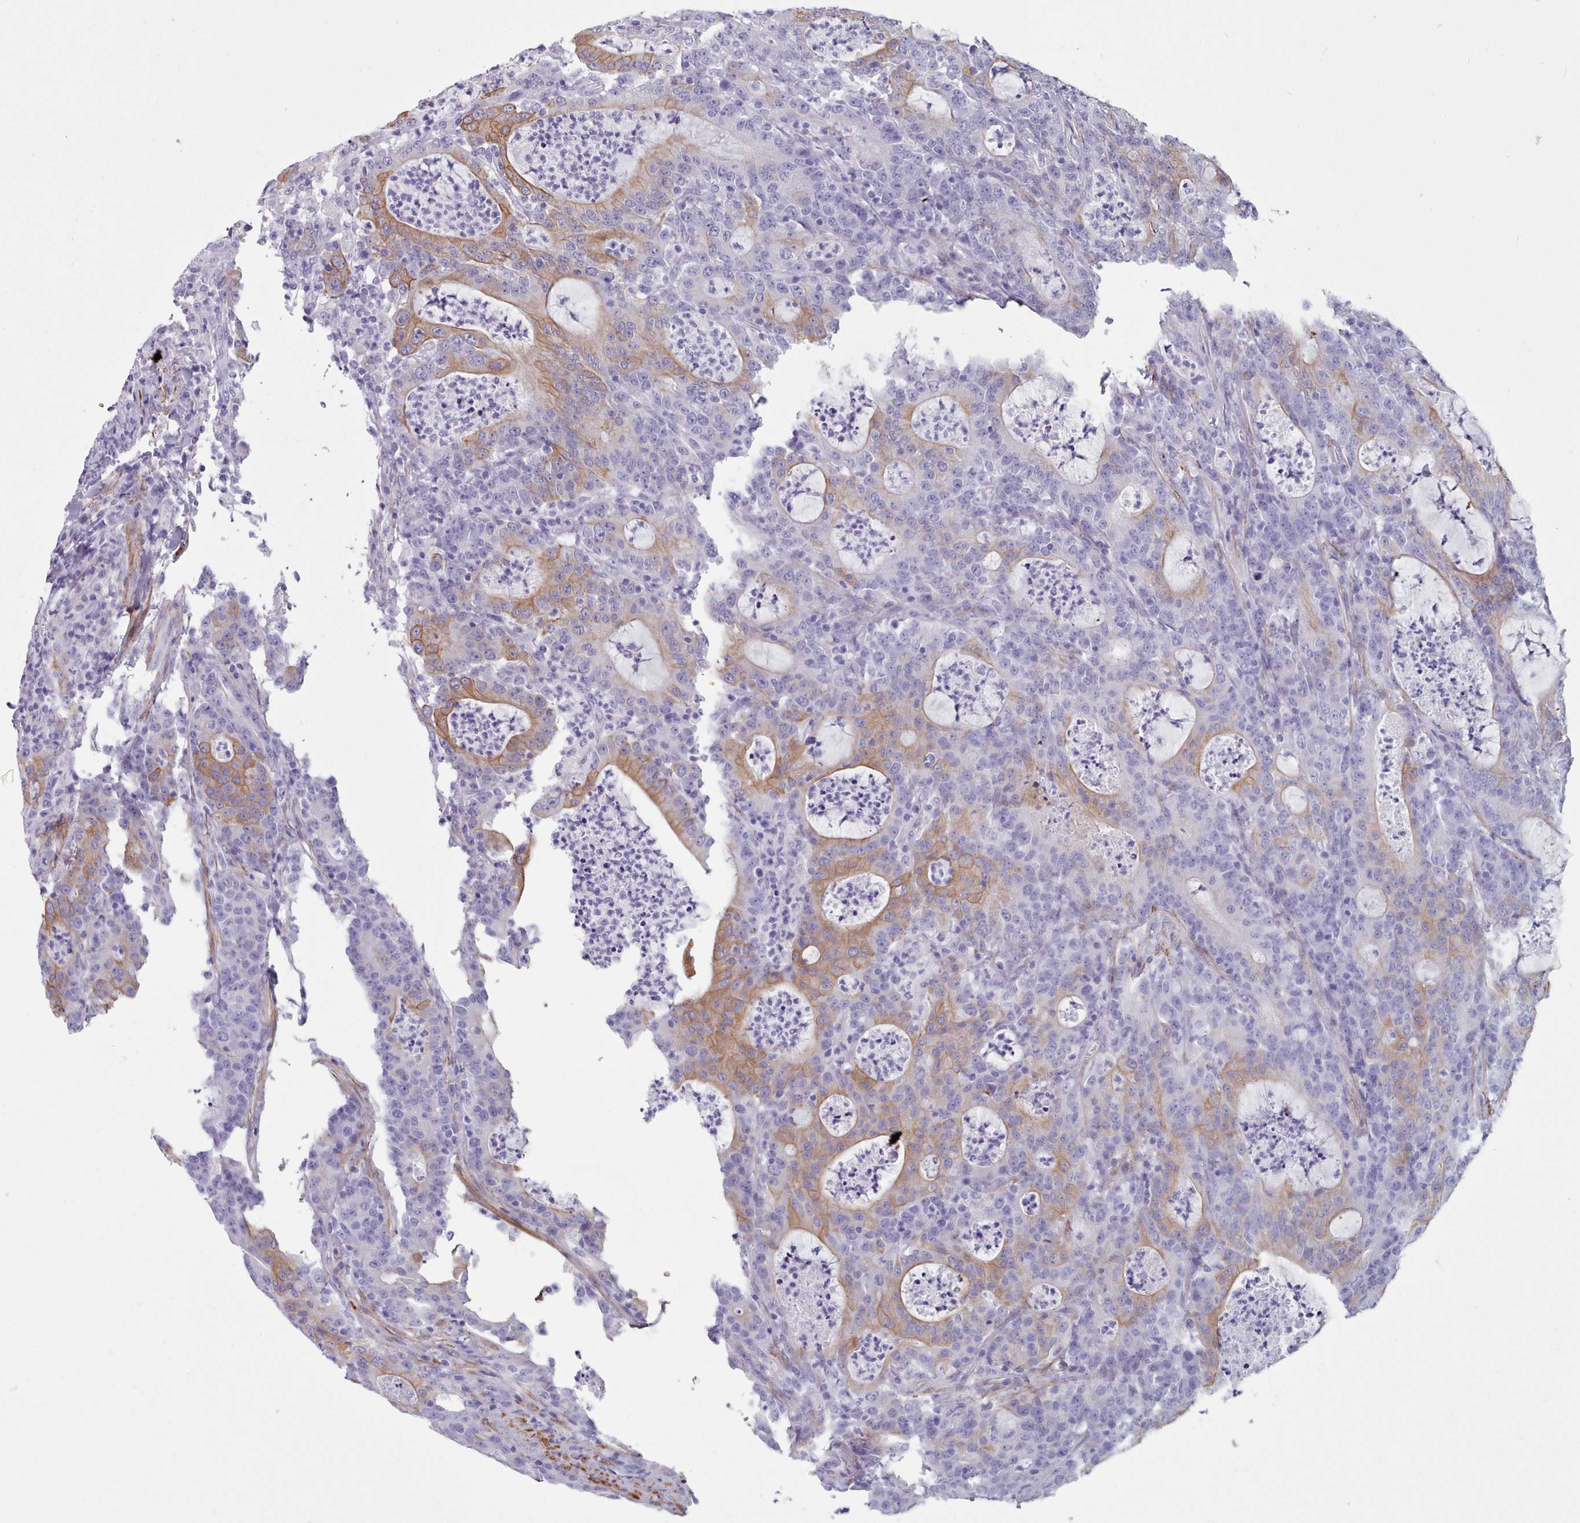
{"staining": {"intensity": "moderate", "quantity": "<25%", "location": "cytoplasmic/membranous"}, "tissue": "colorectal cancer", "cell_type": "Tumor cells", "image_type": "cancer", "snomed": [{"axis": "morphology", "description": "Adenocarcinoma, NOS"}, {"axis": "topography", "description": "Colon"}], "caption": "A brown stain highlights moderate cytoplasmic/membranous staining of a protein in human colorectal cancer tumor cells.", "gene": "FPGS", "patient": {"sex": "male", "age": 83}}